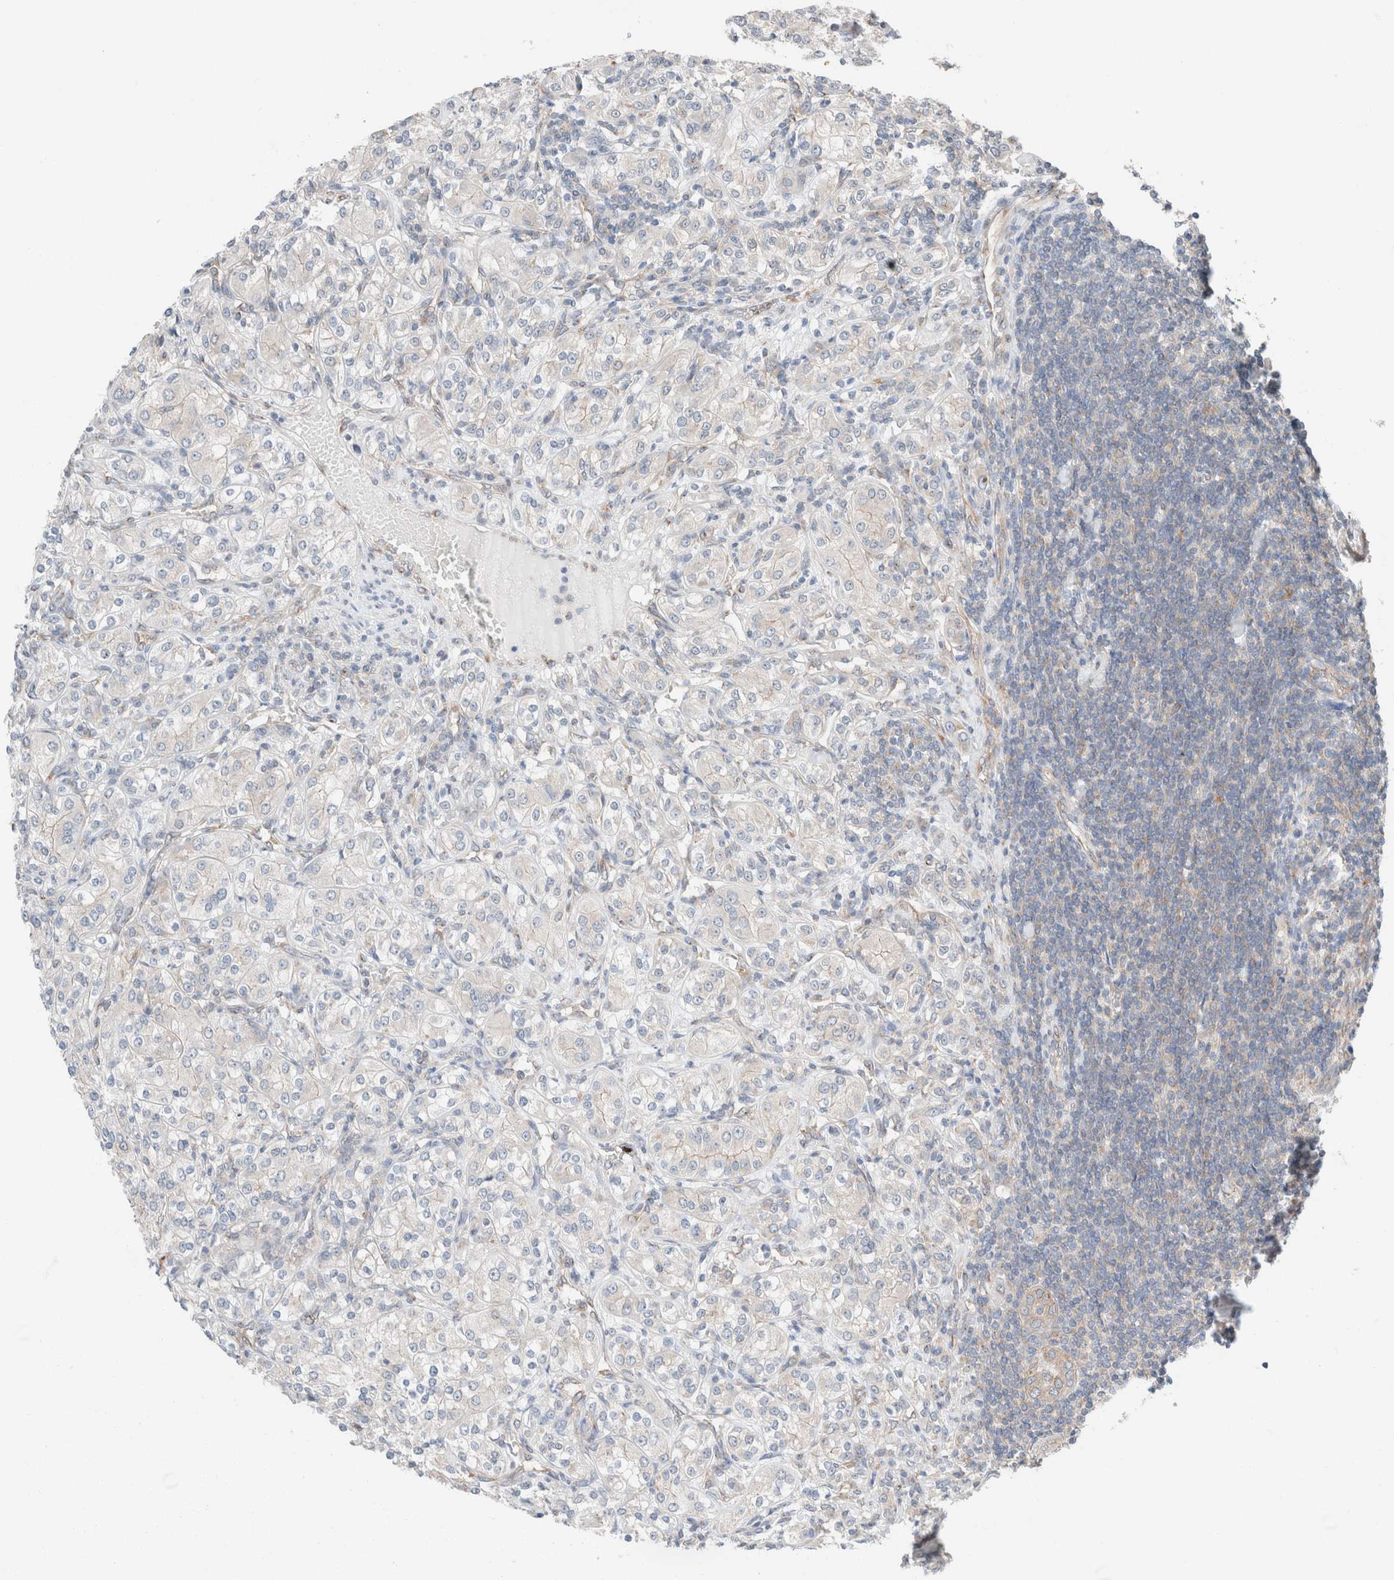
{"staining": {"intensity": "weak", "quantity": "<25%", "location": "cytoplasmic/membranous"}, "tissue": "renal cancer", "cell_type": "Tumor cells", "image_type": "cancer", "snomed": [{"axis": "morphology", "description": "Adenocarcinoma, NOS"}, {"axis": "topography", "description": "Kidney"}], "caption": "Immunohistochemistry (IHC) of adenocarcinoma (renal) displays no positivity in tumor cells.", "gene": "CASC3", "patient": {"sex": "male", "age": 77}}